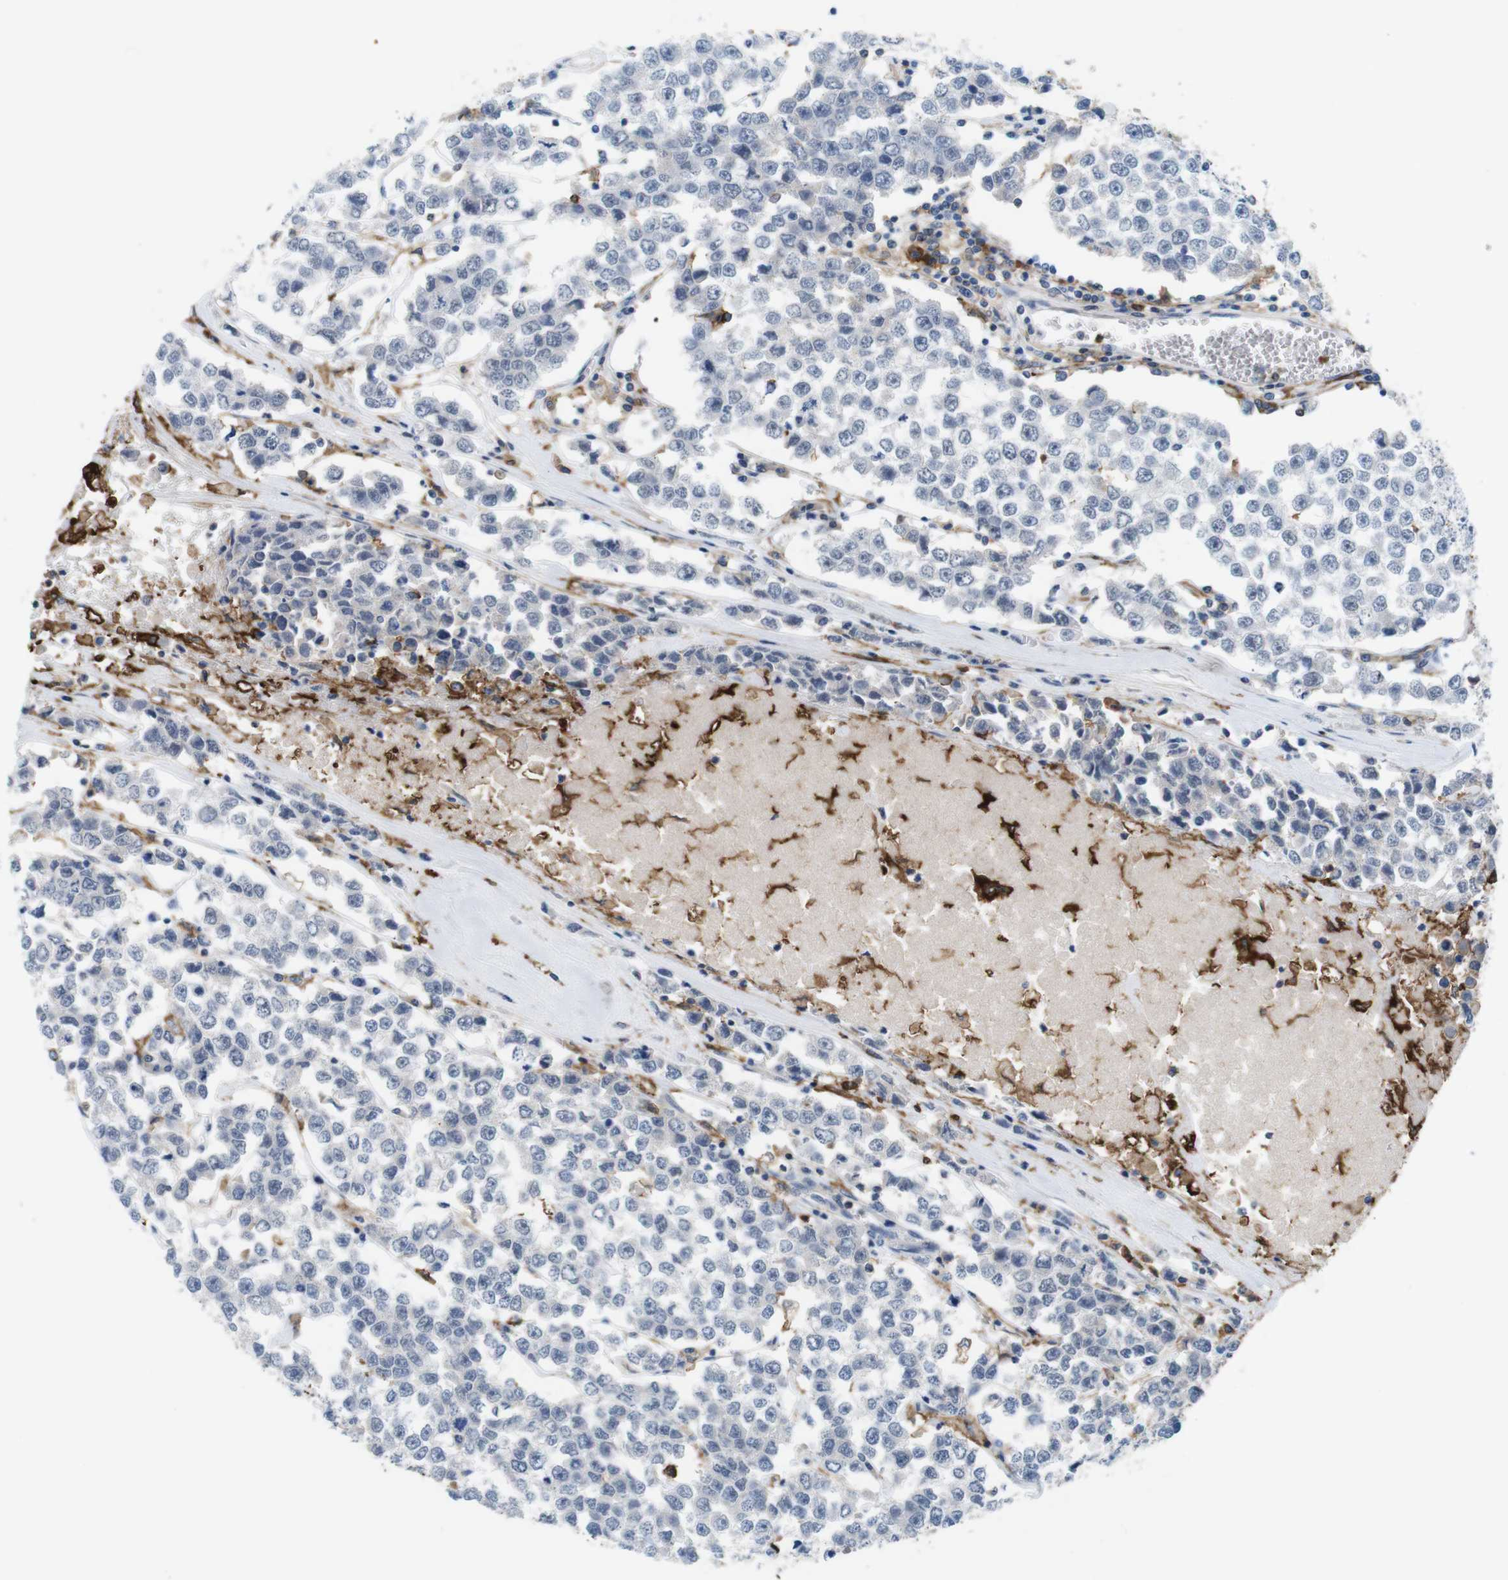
{"staining": {"intensity": "negative", "quantity": "none", "location": "none"}, "tissue": "testis cancer", "cell_type": "Tumor cells", "image_type": "cancer", "snomed": [{"axis": "morphology", "description": "Seminoma, NOS"}, {"axis": "morphology", "description": "Carcinoma, Embryonal, NOS"}, {"axis": "topography", "description": "Testis"}], "caption": "Tumor cells show no significant protein positivity in embryonal carcinoma (testis).", "gene": "CD300C", "patient": {"sex": "male", "age": 52}}